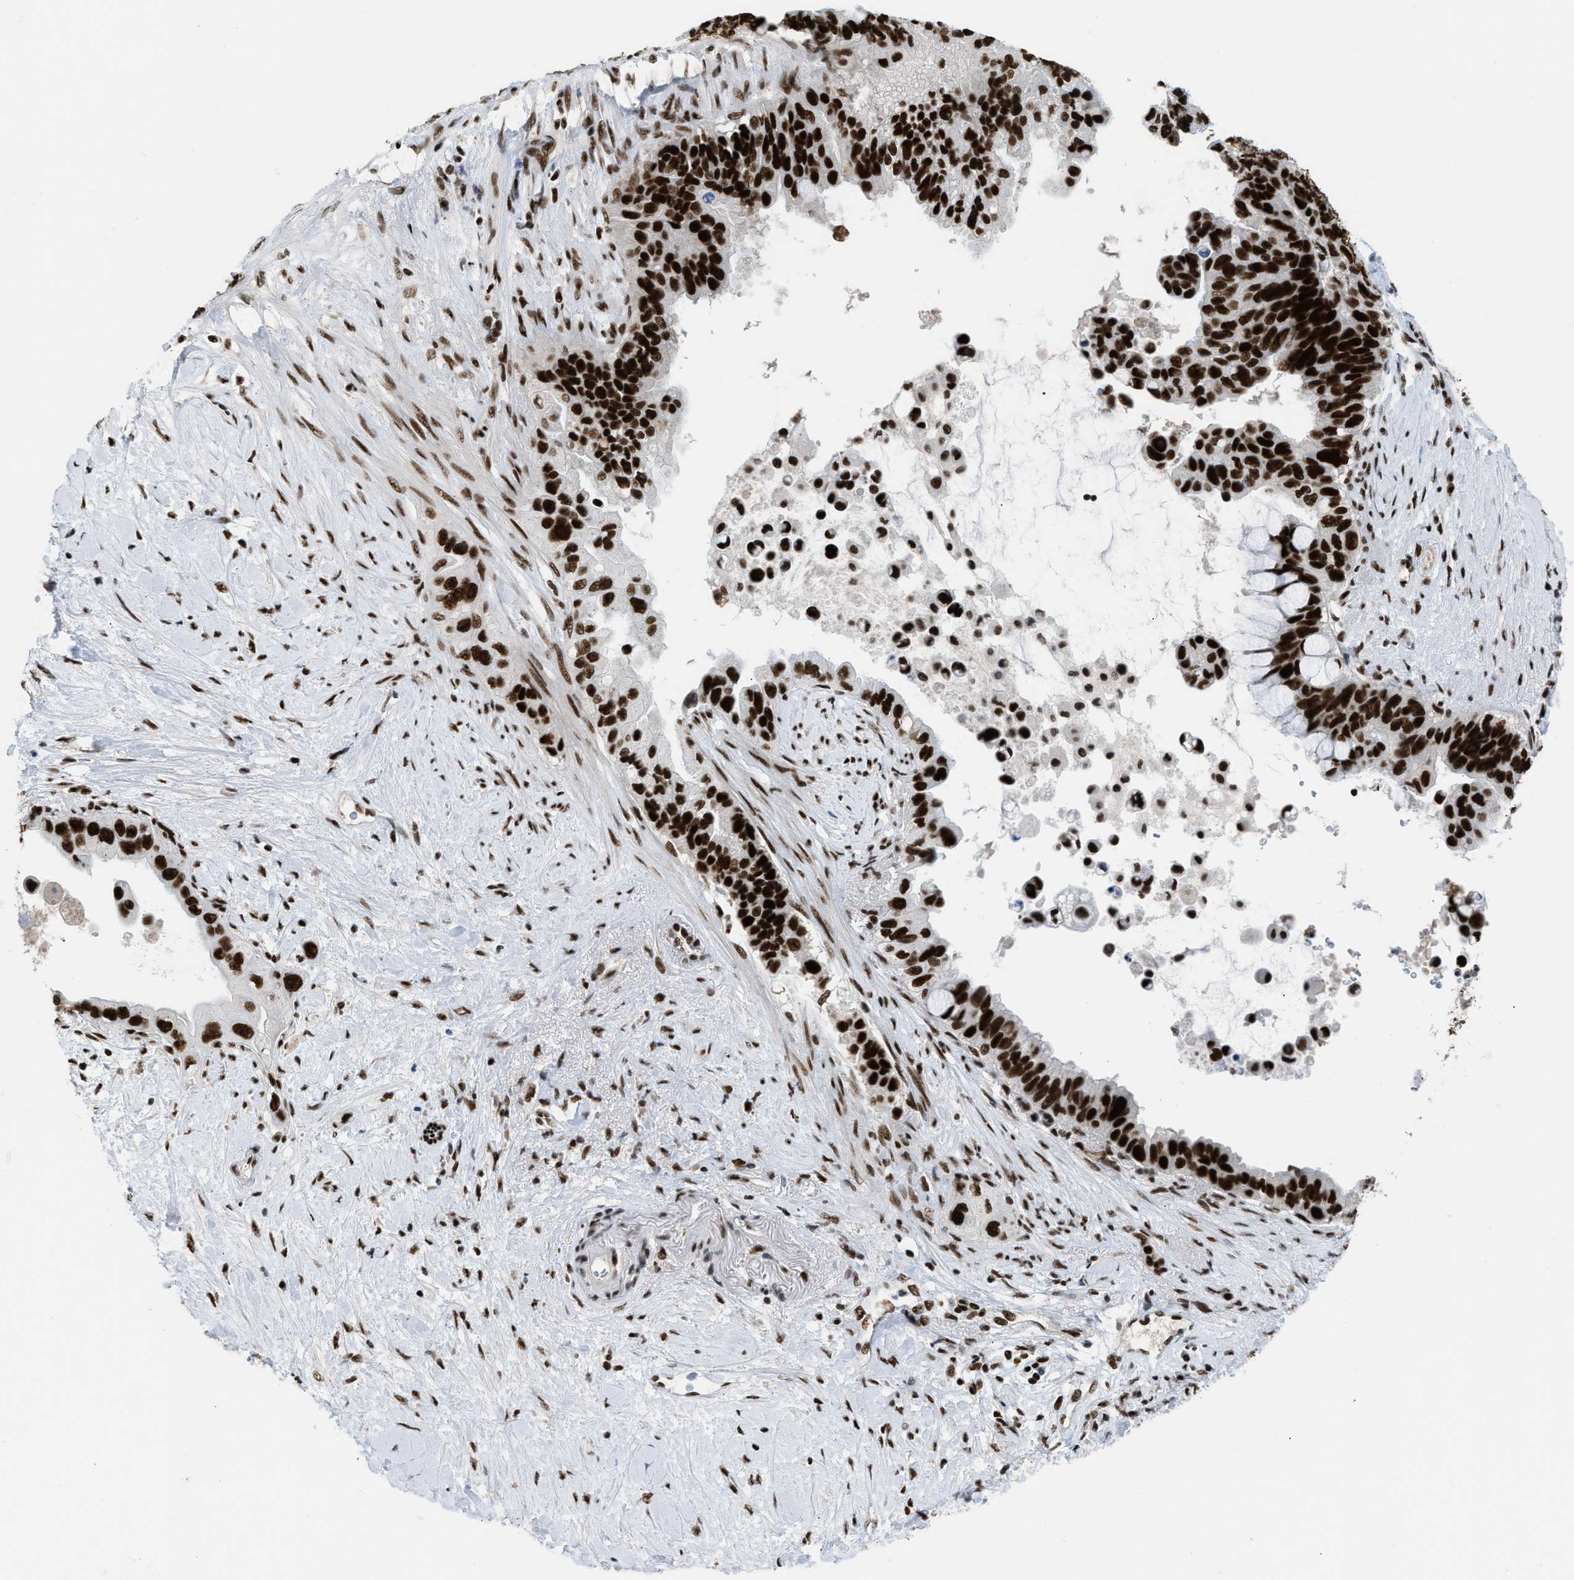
{"staining": {"intensity": "strong", "quantity": ">75%", "location": "nuclear"}, "tissue": "pancreatic cancer", "cell_type": "Tumor cells", "image_type": "cancer", "snomed": [{"axis": "morphology", "description": "Adenocarcinoma, NOS"}, {"axis": "topography", "description": "Pancreas"}], "caption": "Immunohistochemistry (DAB) staining of pancreatic adenocarcinoma reveals strong nuclear protein expression in approximately >75% of tumor cells.", "gene": "SCAF4", "patient": {"sex": "female", "age": 56}}